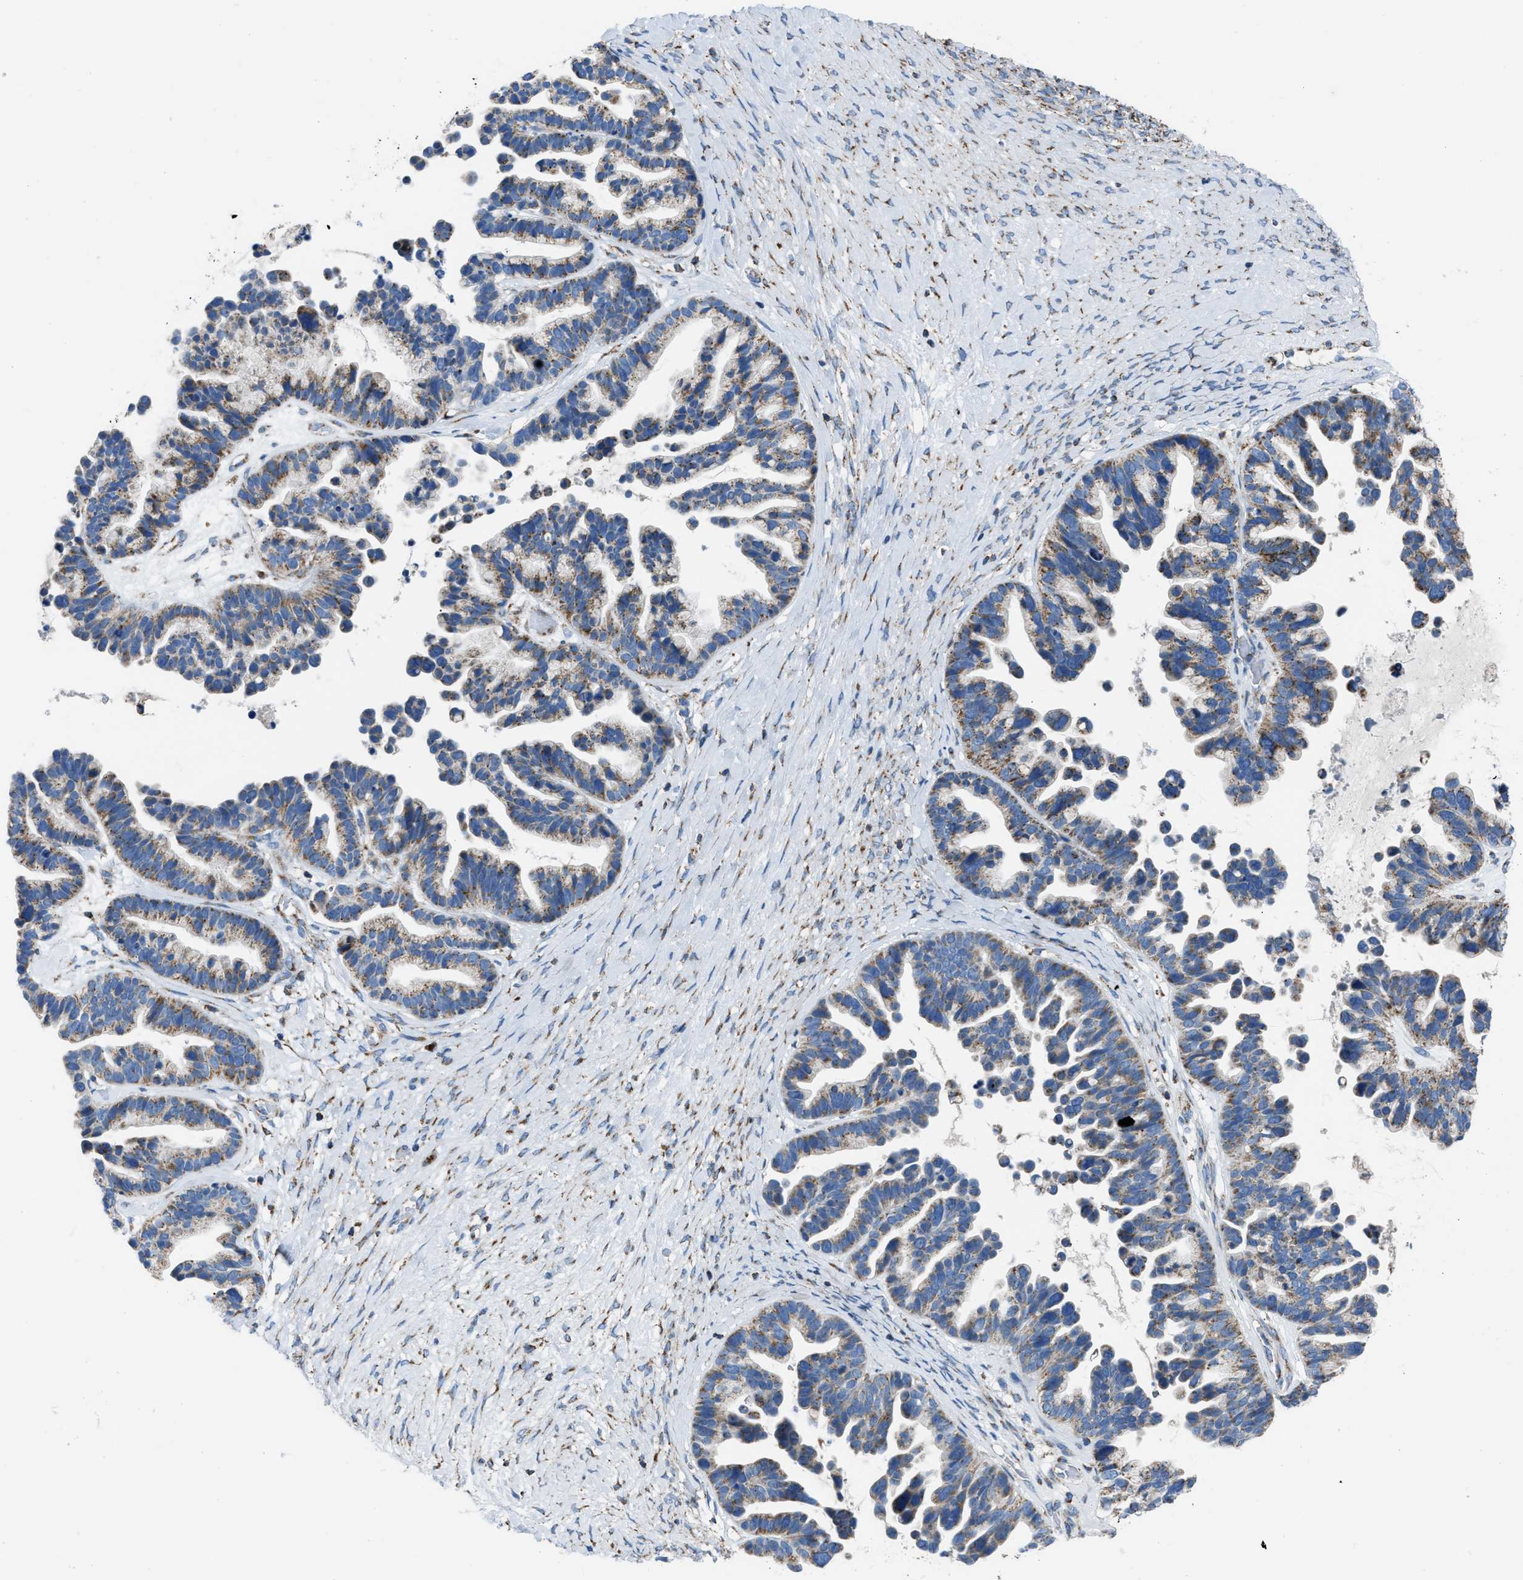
{"staining": {"intensity": "moderate", "quantity": "25%-75%", "location": "cytoplasmic/membranous"}, "tissue": "ovarian cancer", "cell_type": "Tumor cells", "image_type": "cancer", "snomed": [{"axis": "morphology", "description": "Cystadenocarcinoma, serous, NOS"}, {"axis": "topography", "description": "Ovary"}], "caption": "Immunohistochemistry (IHC) histopathology image of serous cystadenocarcinoma (ovarian) stained for a protein (brown), which demonstrates medium levels of moderate cytoplasmic/membranous staining in approximately 25%-75% of tumor cells.", "gene": "ETFB", "patient": {"sex": "female", "age": 56}}